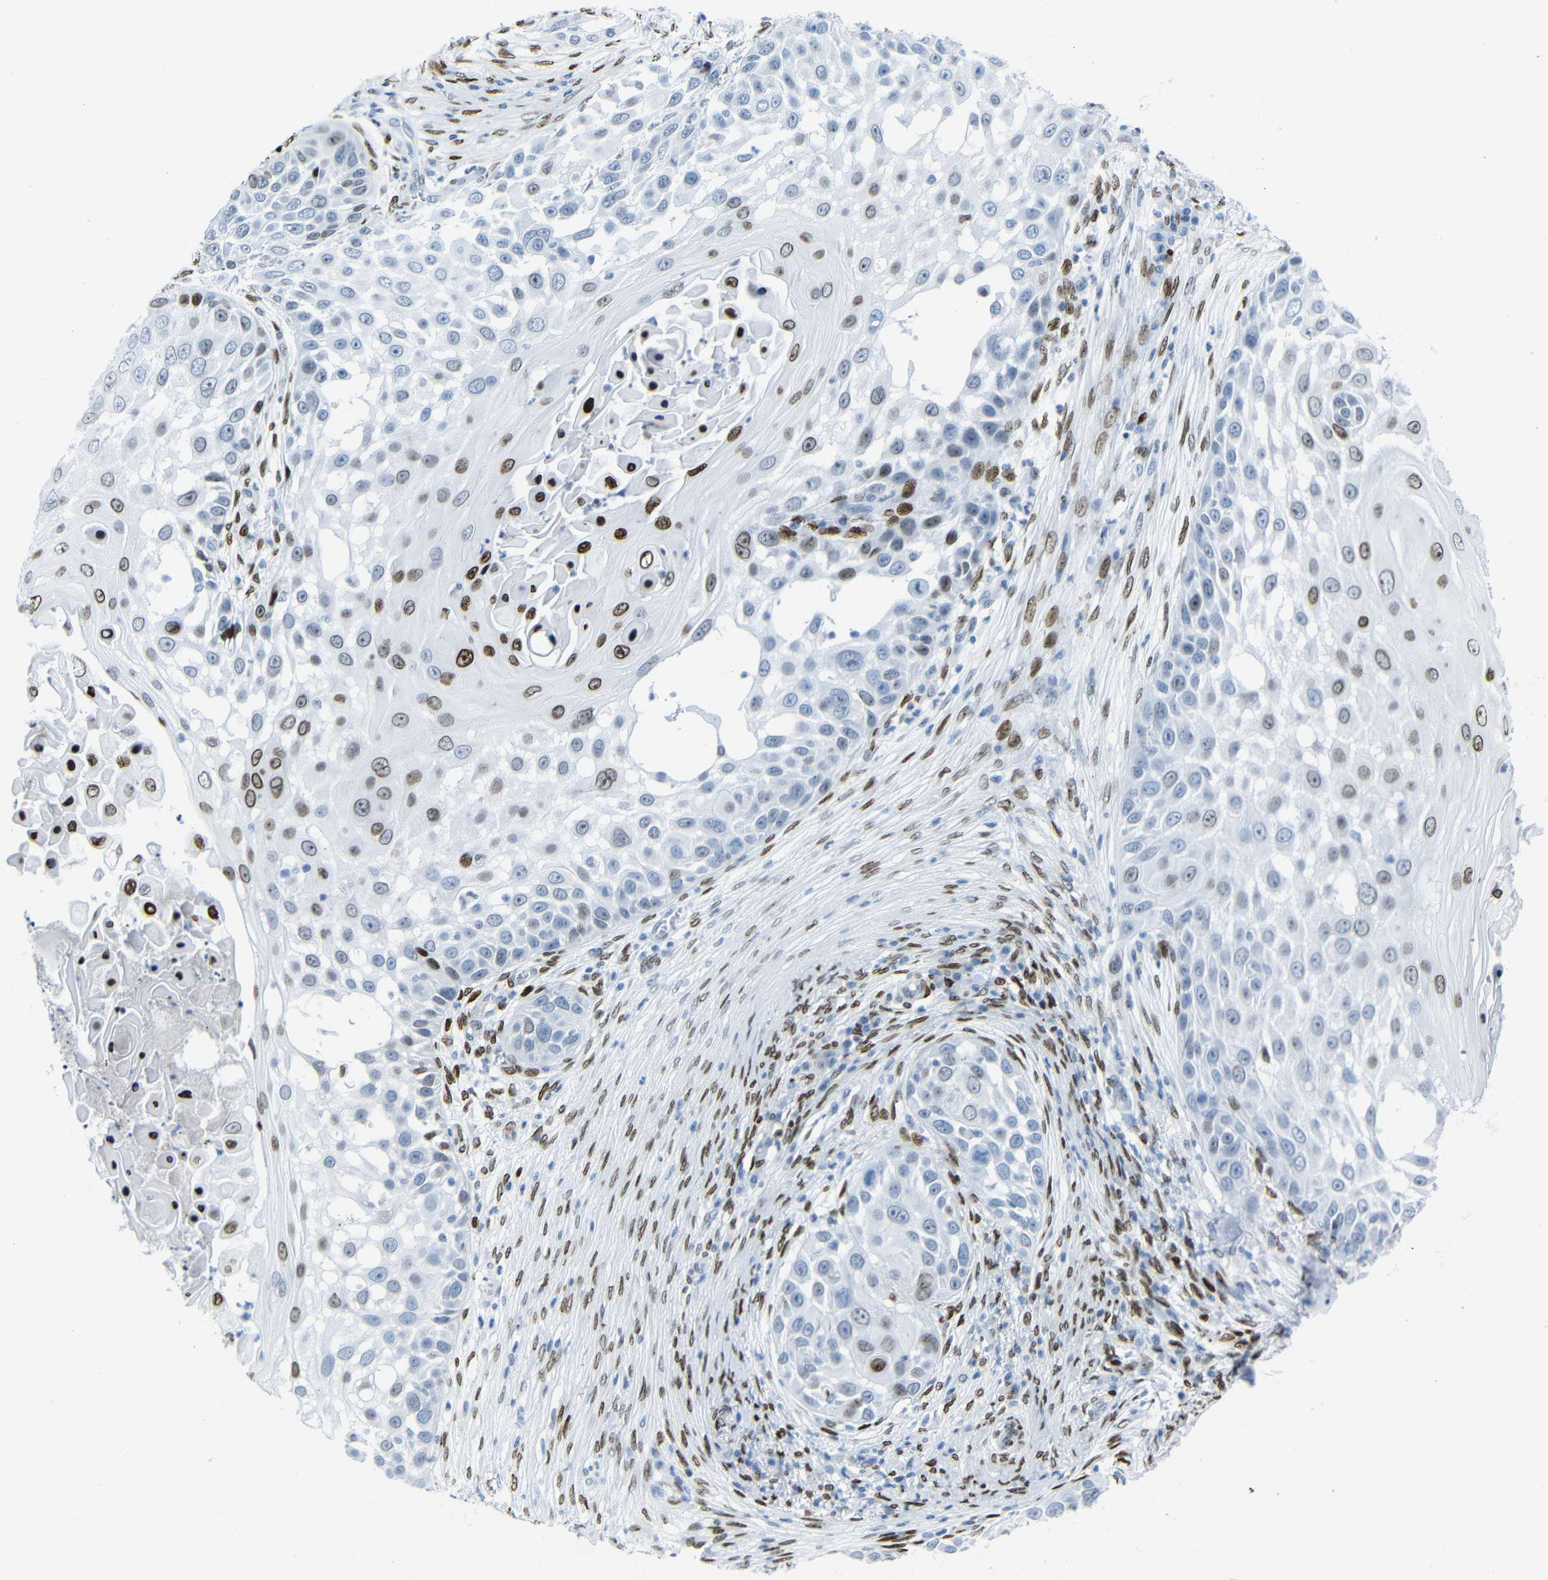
{"staining": {"intensity": "strong", "quantity": "25%-75%", "location": "nuclear"}, "tissue": "skin cancer", "cell_type": "Tumor cells", "image_type": "cancer", "snomed": [{"axis": "morphology", "description": "Squamous cell carcinoma, NOS"}, {"axis": "topography", "description": "Skin"}], "caption": "Skin cancer was stained to show a protein in brown. There is high levels of strong nuclear expression in approximately 25%-75% of tumor cells.", "gene": "NPIPB15", "patient": {"sex": "female", "age": 44}}